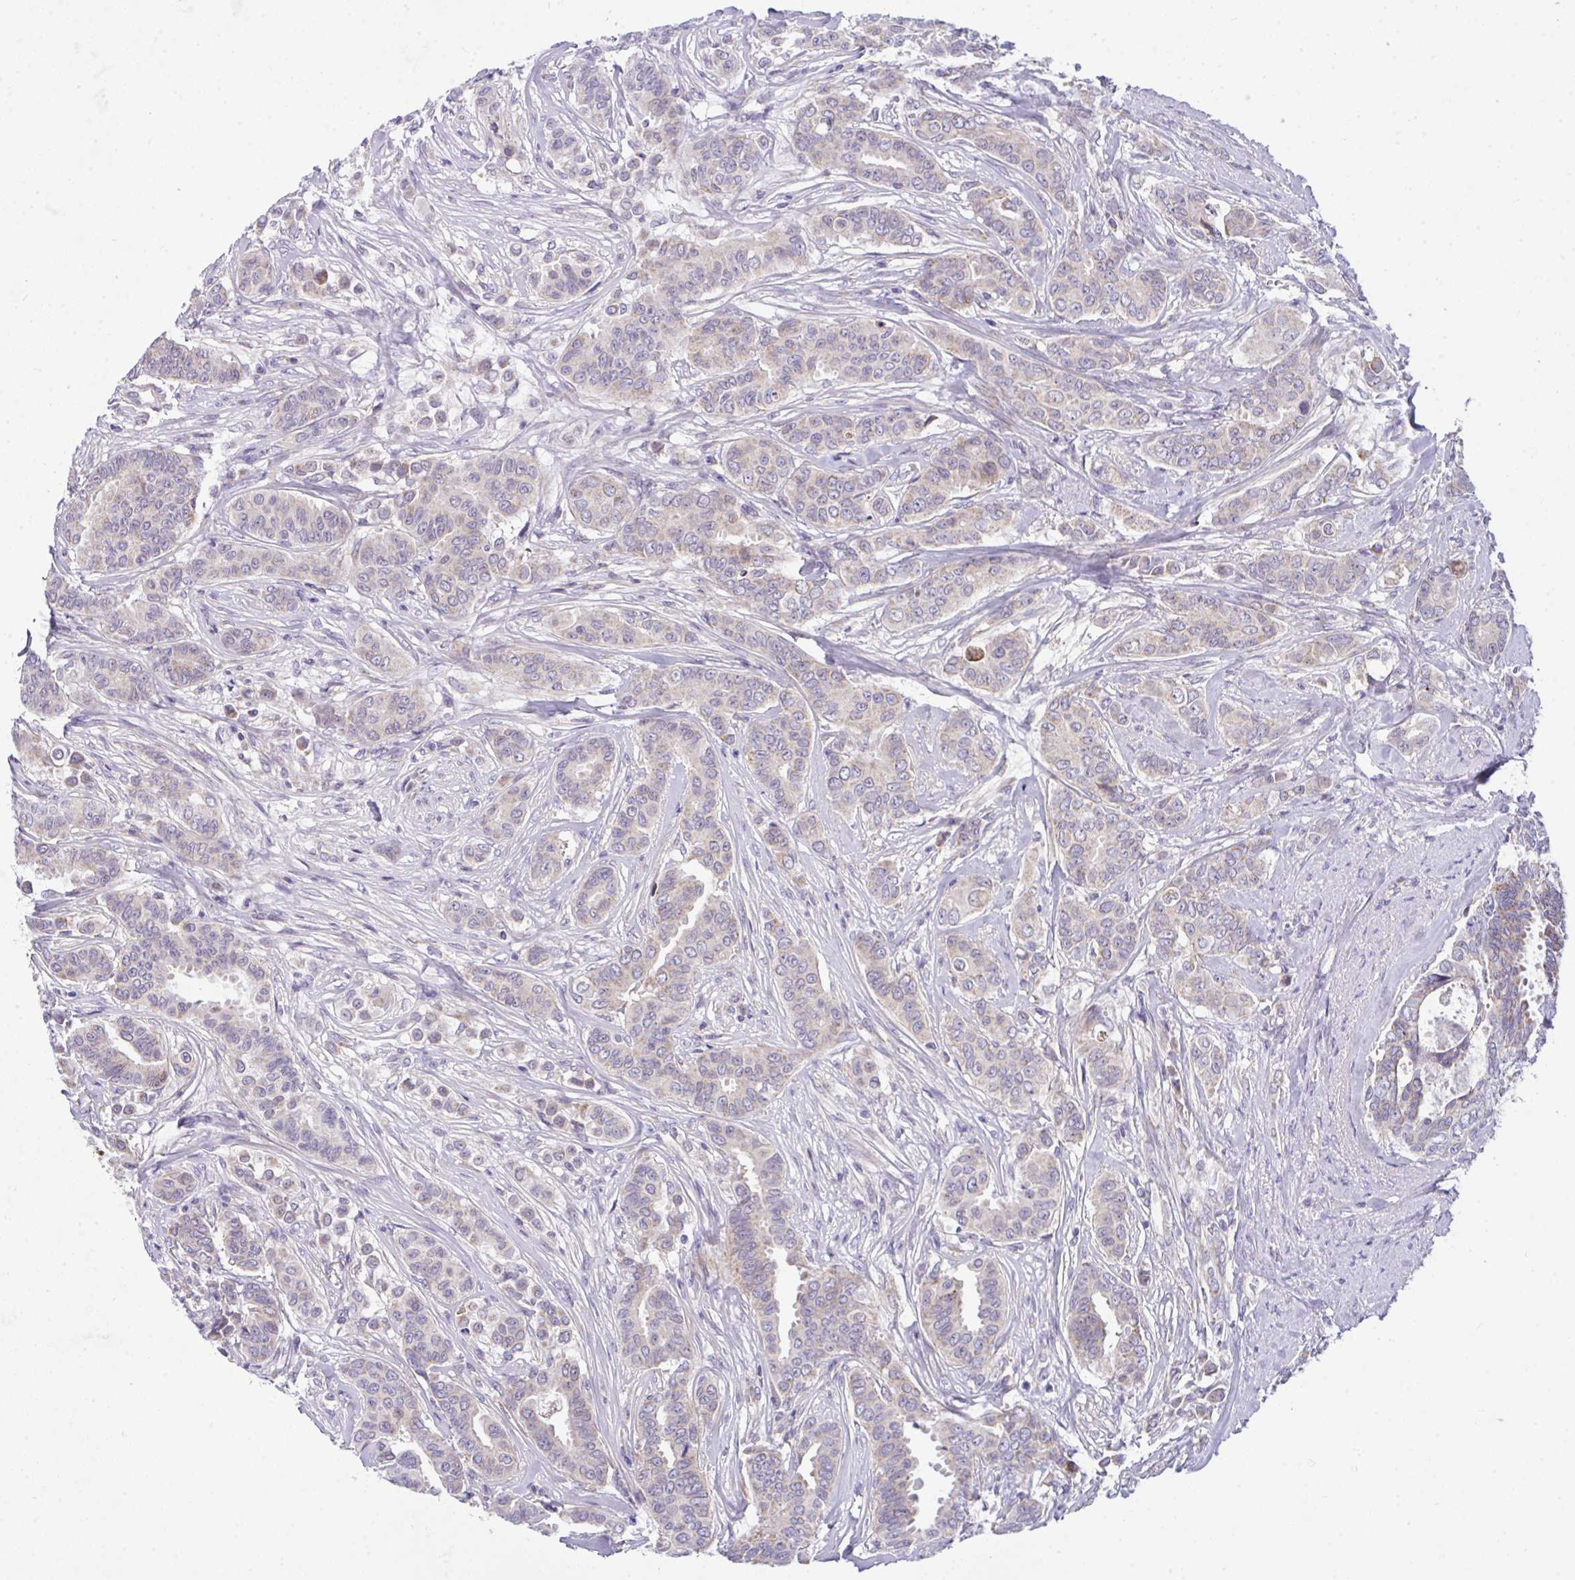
{"staining": {"intensity": "weak", "quantity": "<25%", "location": "cytoplasmic/membranous"}, "tissue": "breast cancer", "cell_type": "Tumor cells", "image_type": "cancer", "snomed": [{"axis": "morphology", "description": "Duct carcinoma"}, {"axis": "topography", "description": "Breast"}], "caption": "A high-resolution photomicrograph shows IHC staining of breast intraductal carcinoma, which displays no significant expression in tumor cells.", "gene": "CEP63", "patient": {"sex": "female", "age": 45}}